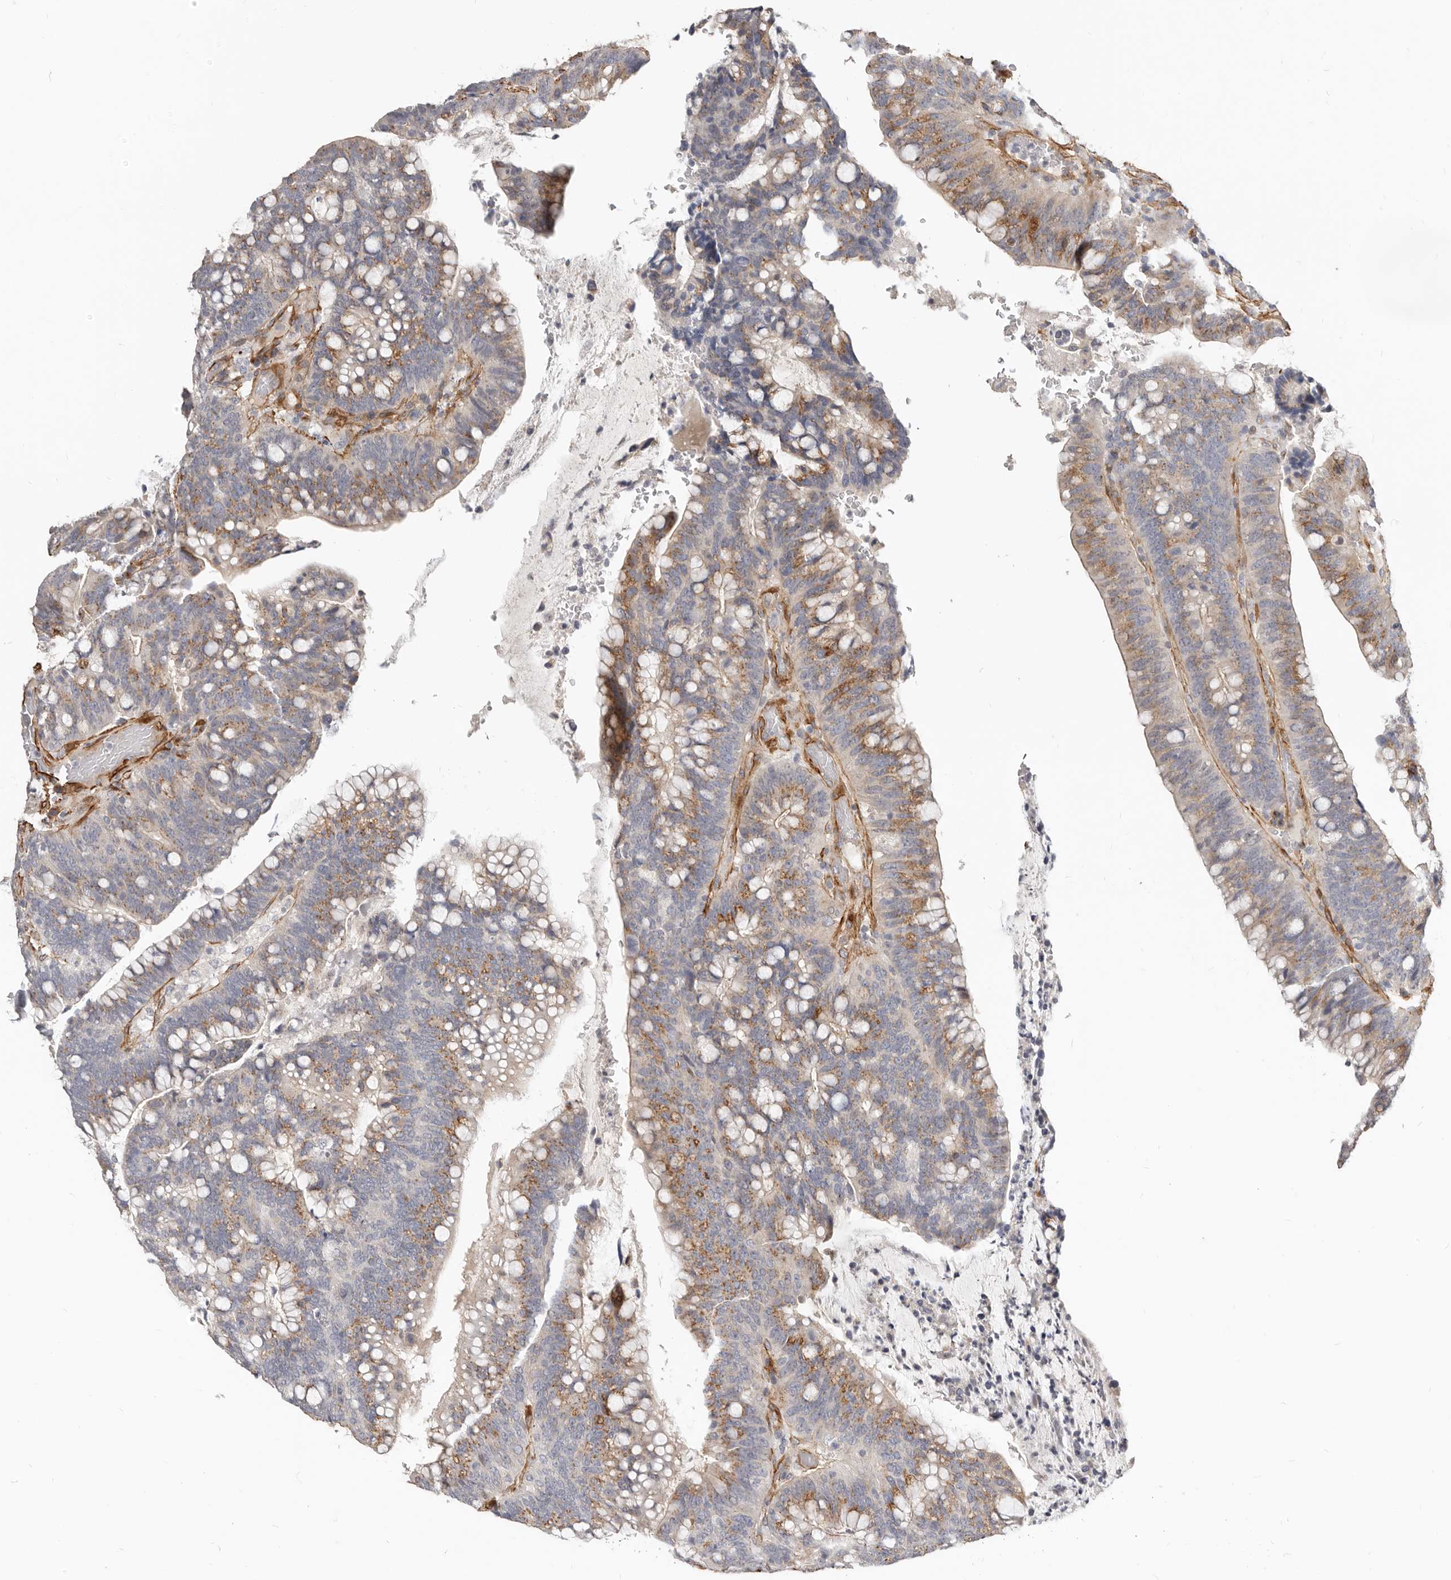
{"staining": {"intensity": "moderate", "quantity": "25%-75%", "location": "cytoplasmic/membranous"}, "tissue": "colorectal cancer", "cell_type": "Tumor cells", "image_type": "cancer", "snomed": [{"axis": "morphology", "description": "Adenocarcinoma, NOS"}, {"axis": "topography", "description": "Colon"}], "caption": "An image of human colorectal cancer stained for a protein shows moderate cytoplasmic/membranous brown staining in tumor cells.", "gene": "RABAC1", "patient": {"sex": "female", "age": 66}}